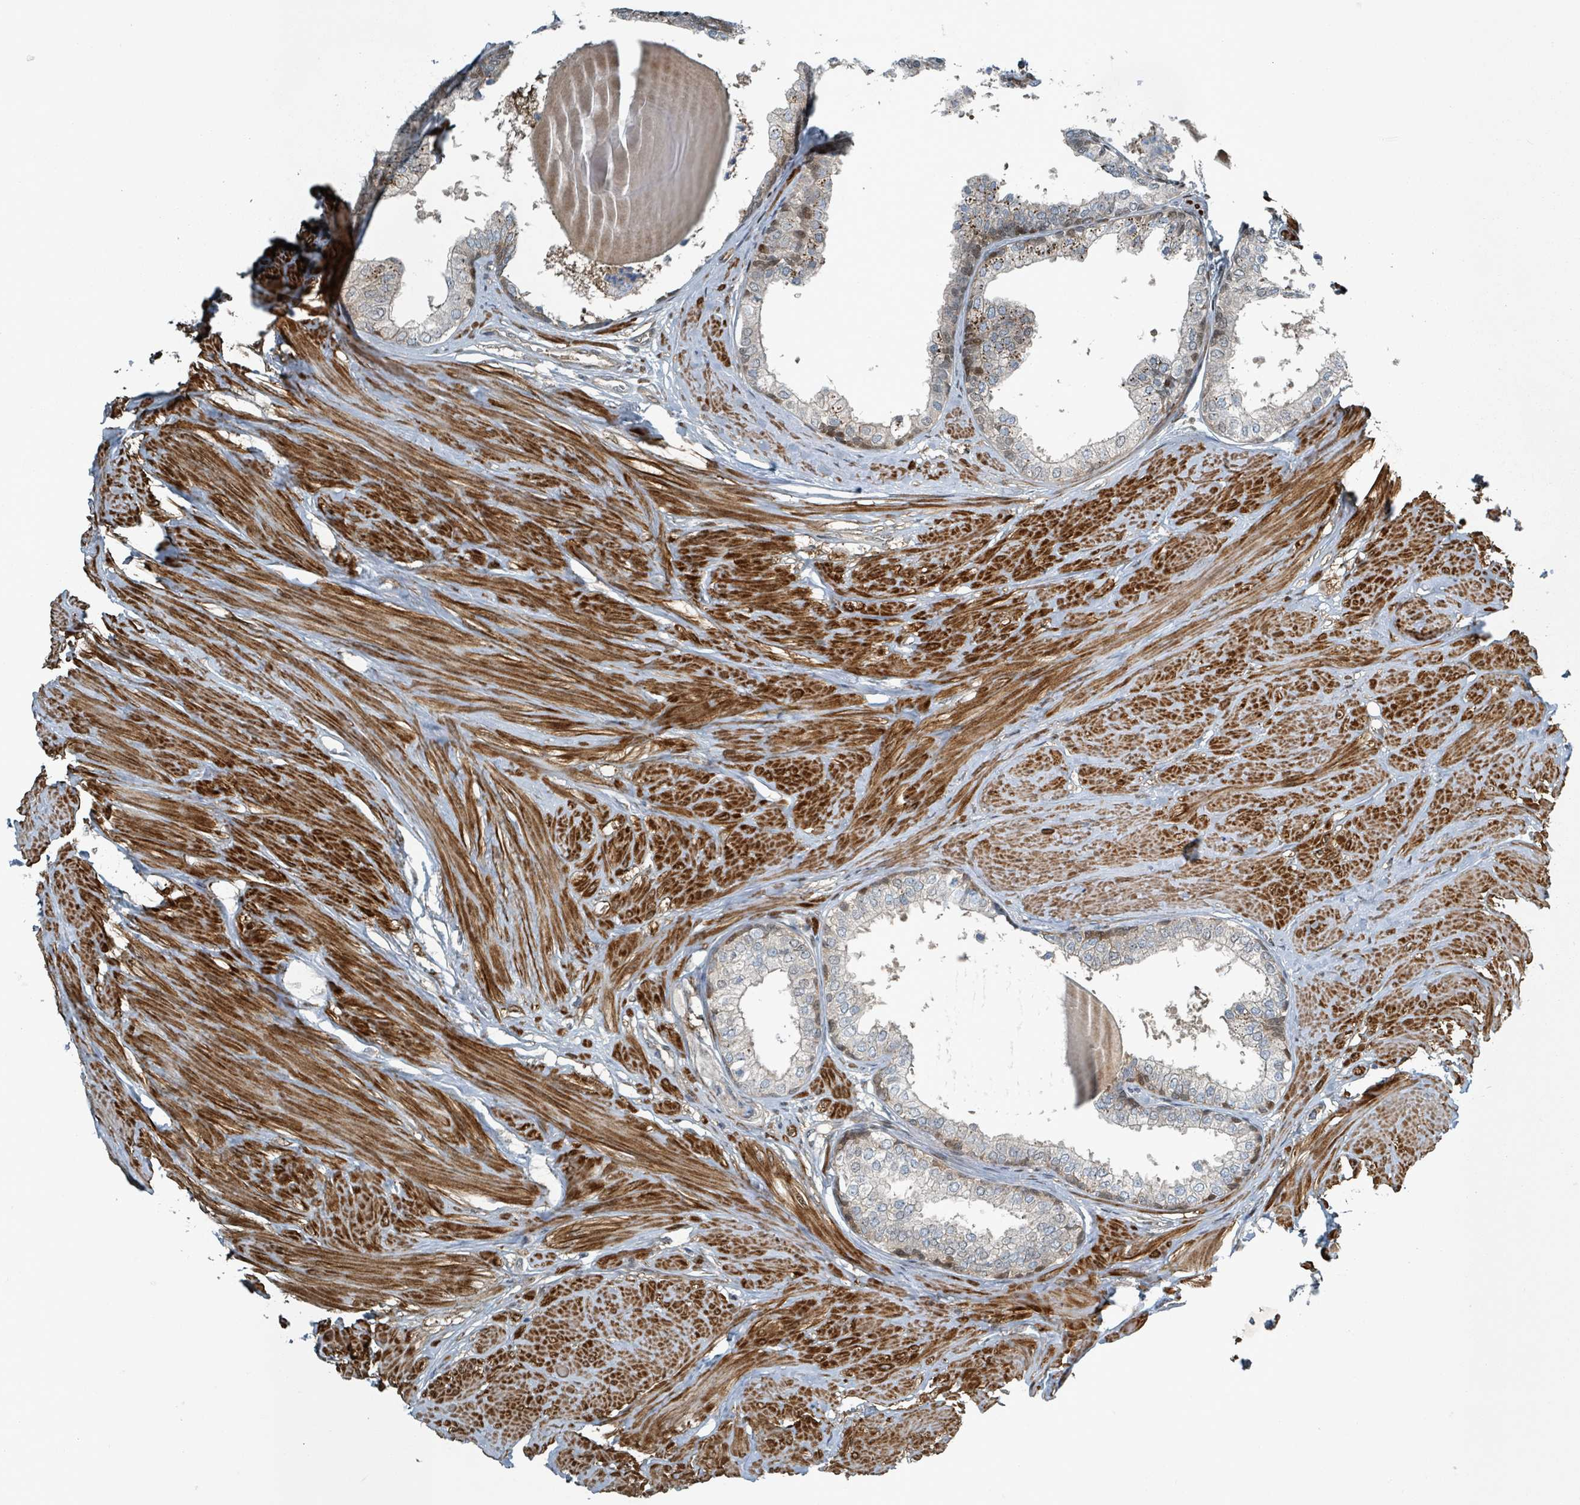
{"staining": {"intensity": "moderate", "quantity": "<25%", "location": "cytoplasmic/membranous,nuclear"}, "tissue": "prostate", "cell_type": "Glandular cells", "image_type": "normal", "snomed": [{"axis": "morphology", "description": "Normal tissue, NOS"}, {"axis": "topography", "description": "Prostate"}], "caption": "Glandular cells display low levels of moderate cytoplasmic/membranous,nuclear expression in about <25% of cells in benign prostate.", "gene": "RHPN2", "patient": {"sex": "male", "age": 48}}